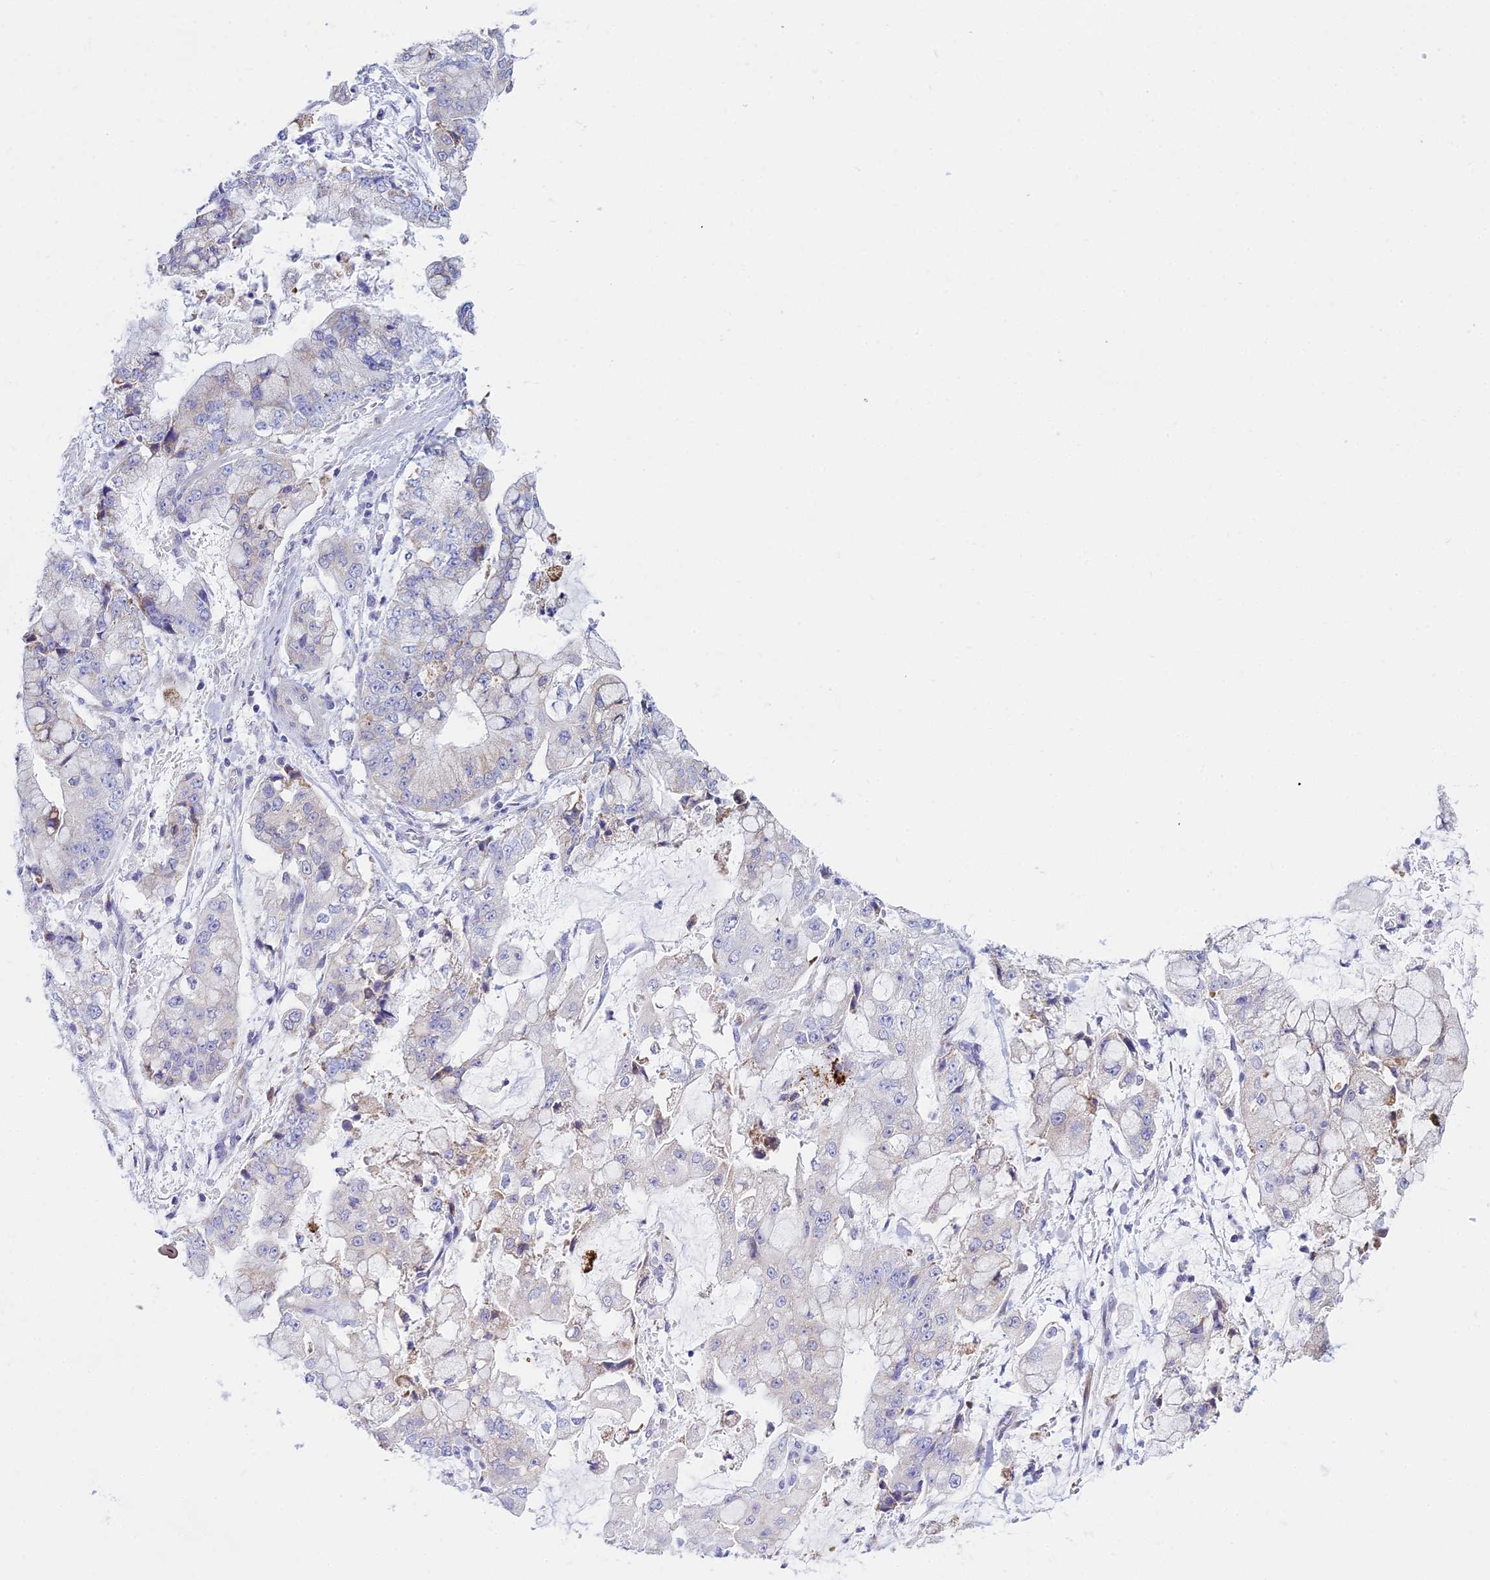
{"staining": {"intensity": "negative", "quantity": "none", "location": "none"}, "tissue": "stomach cancer", "cell_type": "Tumor cells", "image_type": "cancer", "snomed": [{"axis": "morphology", "description": "Adenocarcinoma, NOS"}, {"axis": "topography", "description": "Stomach"}], "caption": "The IHC histopathology image has no significant staining in tumor cells of adenocarcinoma (stomach) tissue. (DAB (3,3'-diaminobenzidine) IHC visualized using brightfield microscopy, high magnification).", "gene": "PRR13", "patient": {"sex": "male", "age": 76}}